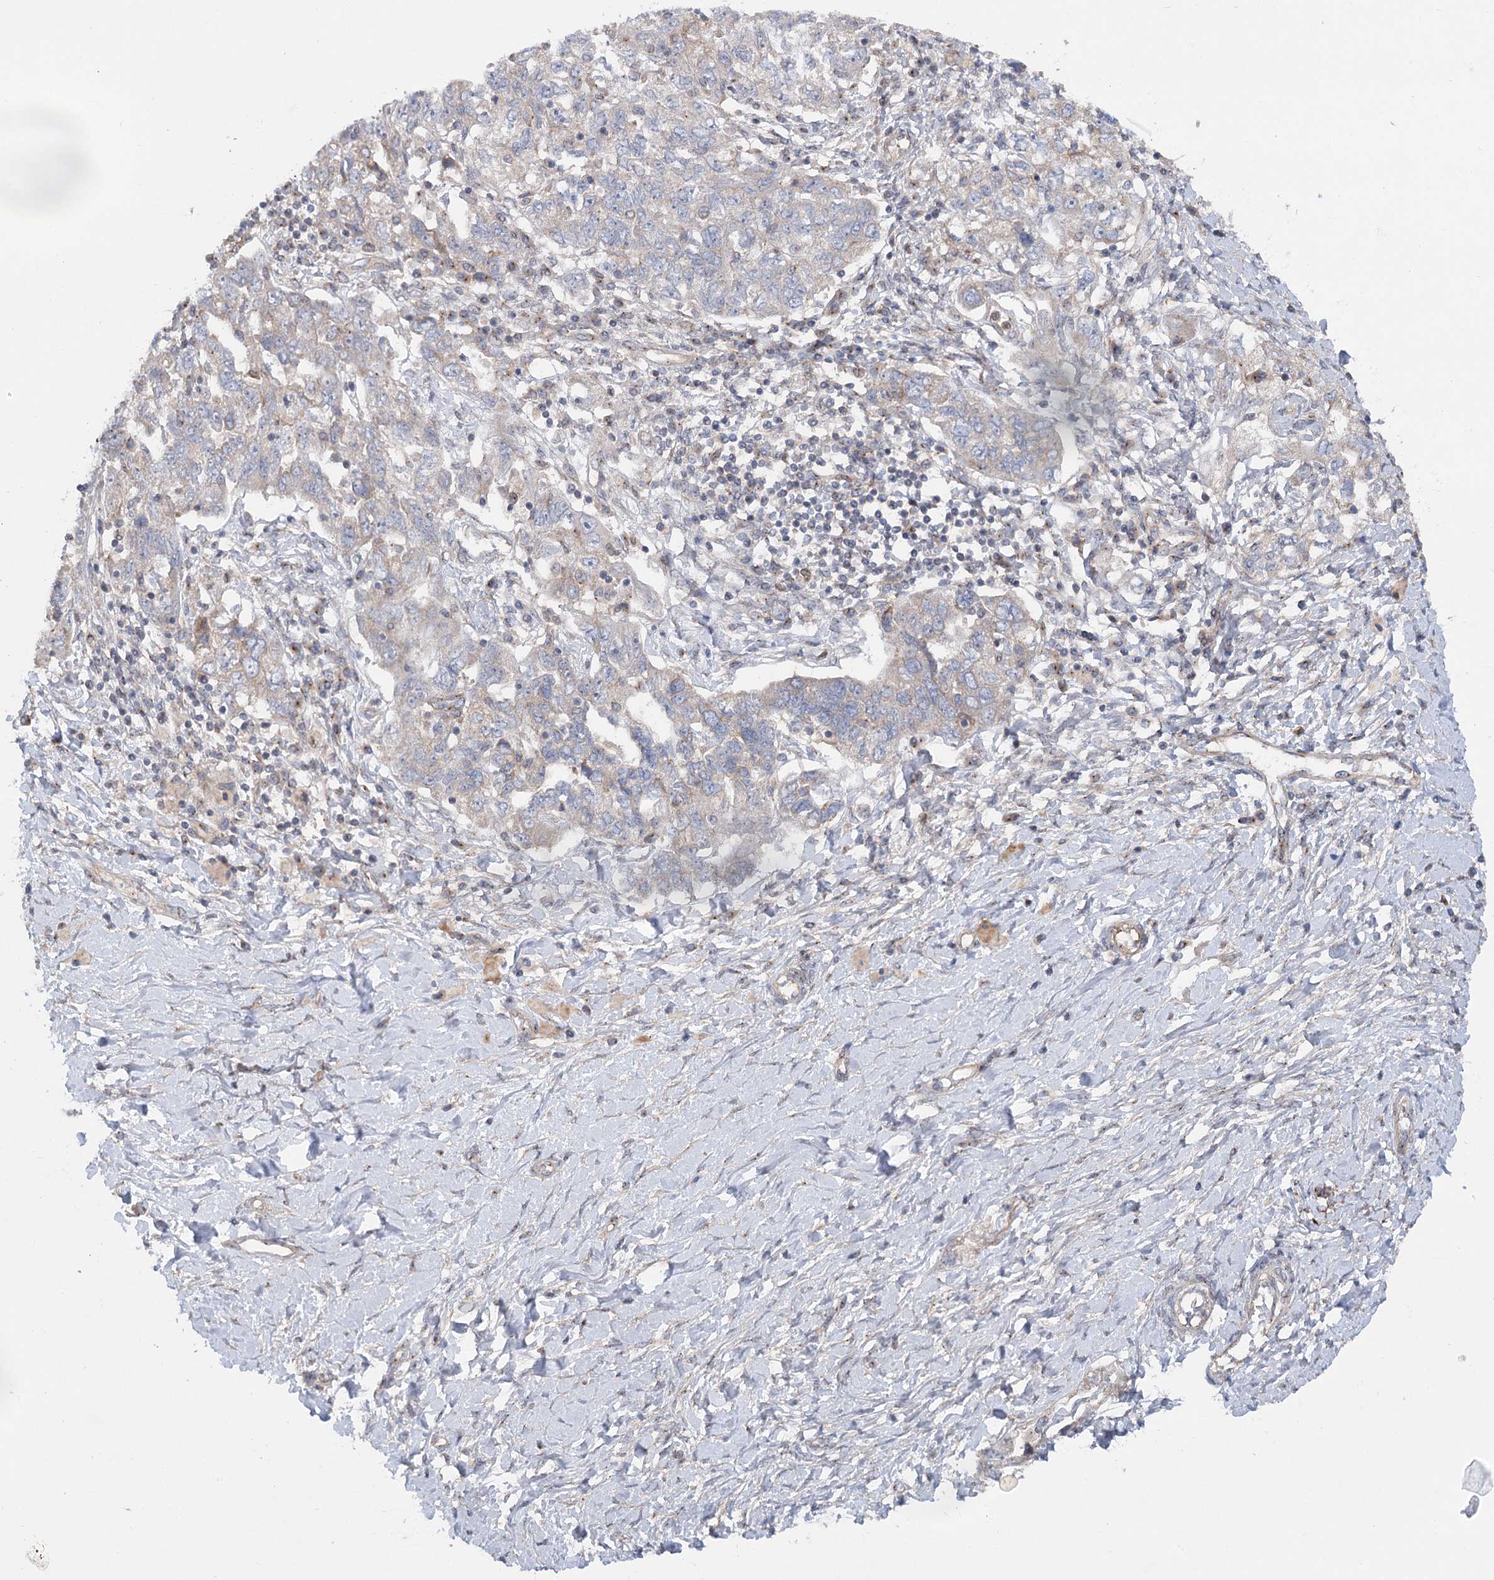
{"staining": {"intensity": "weak", "quantity": "<25%", "location": "cytoplasmic/membranous"}, "tissue": "ovarian cancer", "cell_type": "Tumor cells", "image_type": "cancer", "snomed": [{"axis": "morphology", "description": "Carcinoma, NOS"}, {"axis": "morphology", "description": "Cystadenocarcinoma, serous, NOS"}, {"axis": "topography", "description": "Ovary"}], "caption": "IHC micrograph of neoplastic tissue: human ovarian cancer (carcinoma) stained with DAB (3,3'-diaminobenzidine) exhibits no significant protein positivity in tumor cells.", "gene": "SCN11A", "patient": {"sex": "female", "age": 69}}